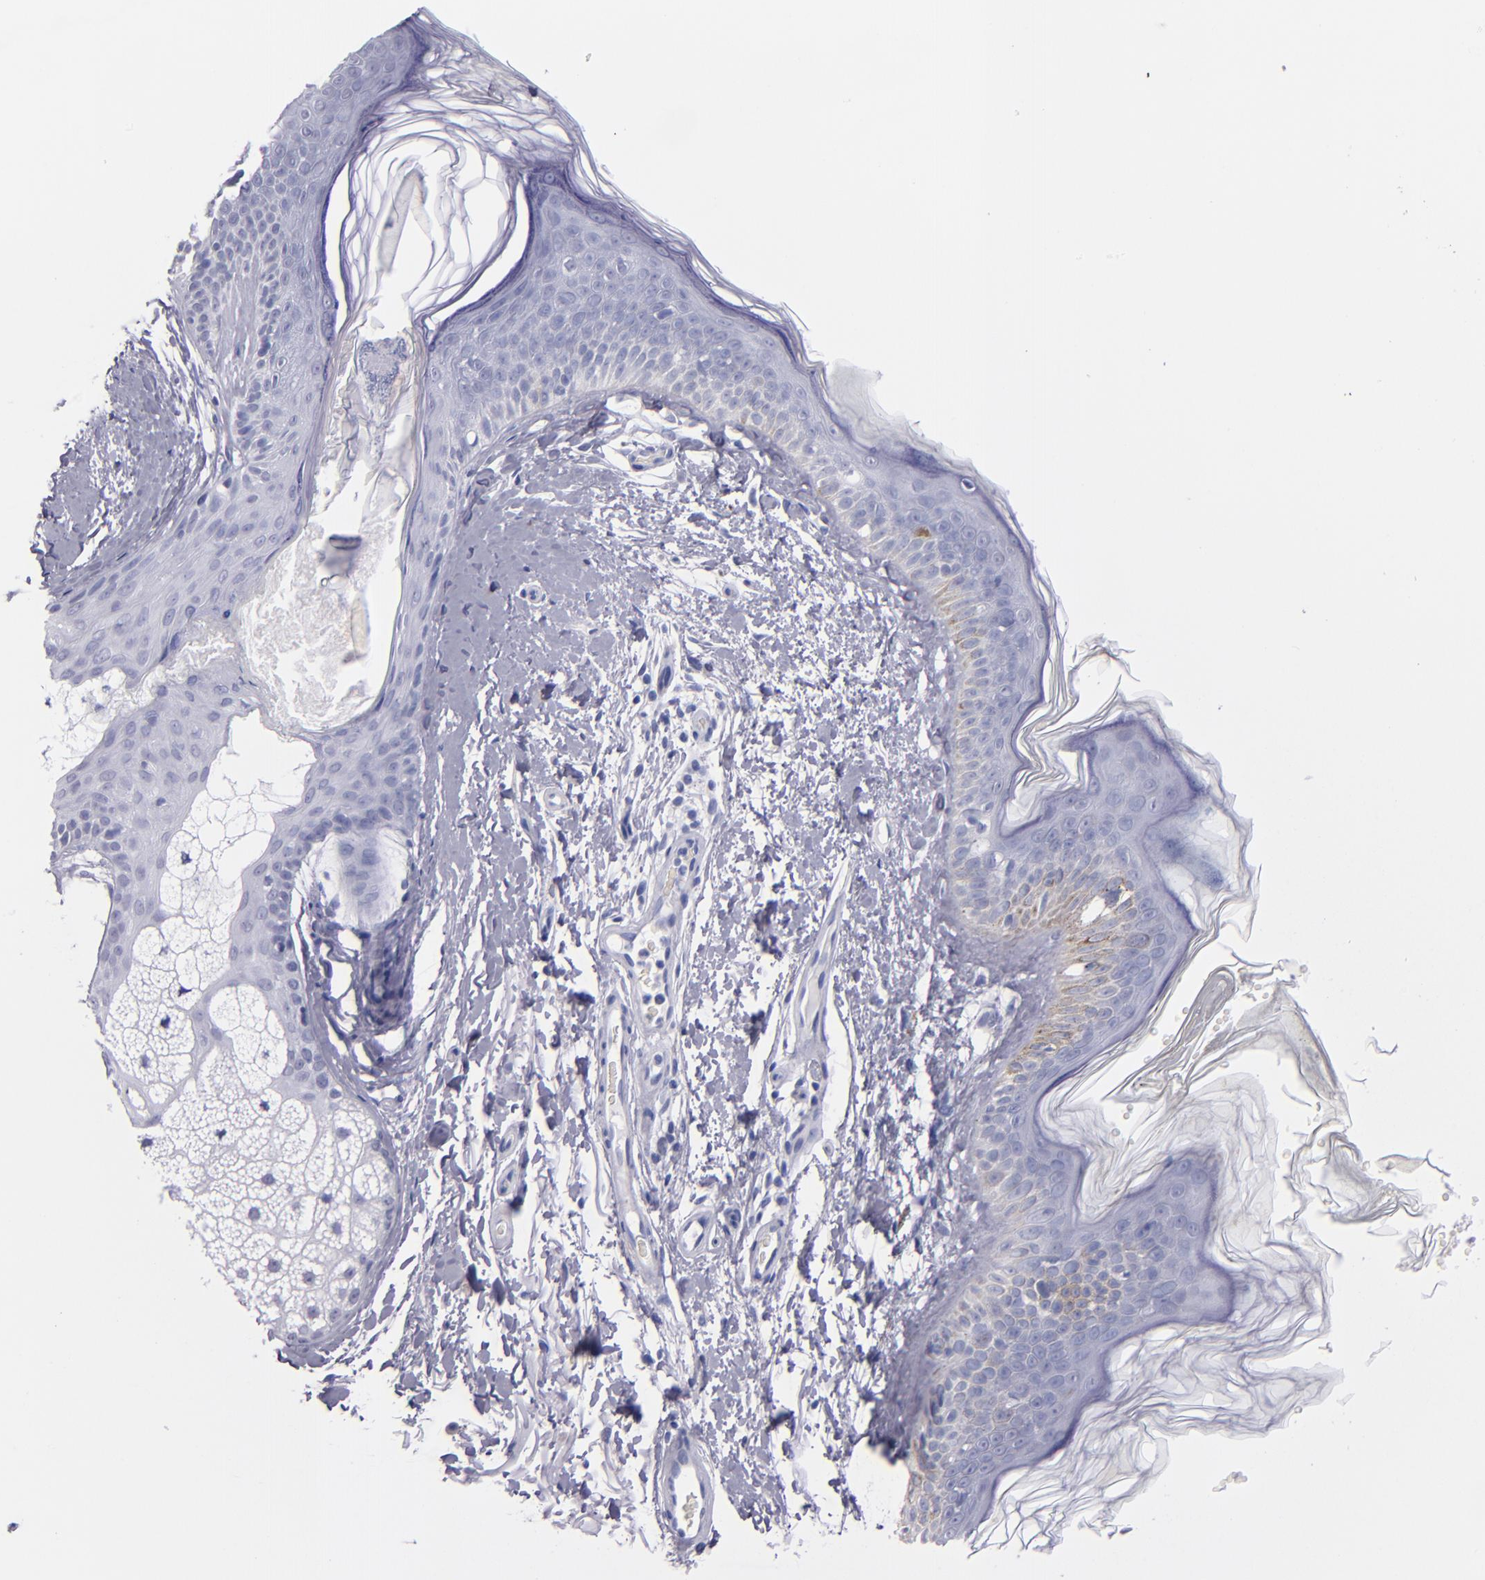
{"staining": {"intensity": "negative", "quantity": "none", "location": "none"}, "tissue": "skin", "cell_type": "Fibroblasts", "image_type": "normal", "snomed": [{"axis": "morphology", "description": "Normal tissue, NOS"}, {"axis": "topography", "description": "Skin"}], "caption": "IHC micrograph of benign human skin stained for a protein (brown), which demonstrates no staining in fibroblasts.", "gene": "HNF1B", "patient": {"sex": "male", "age": 63}}